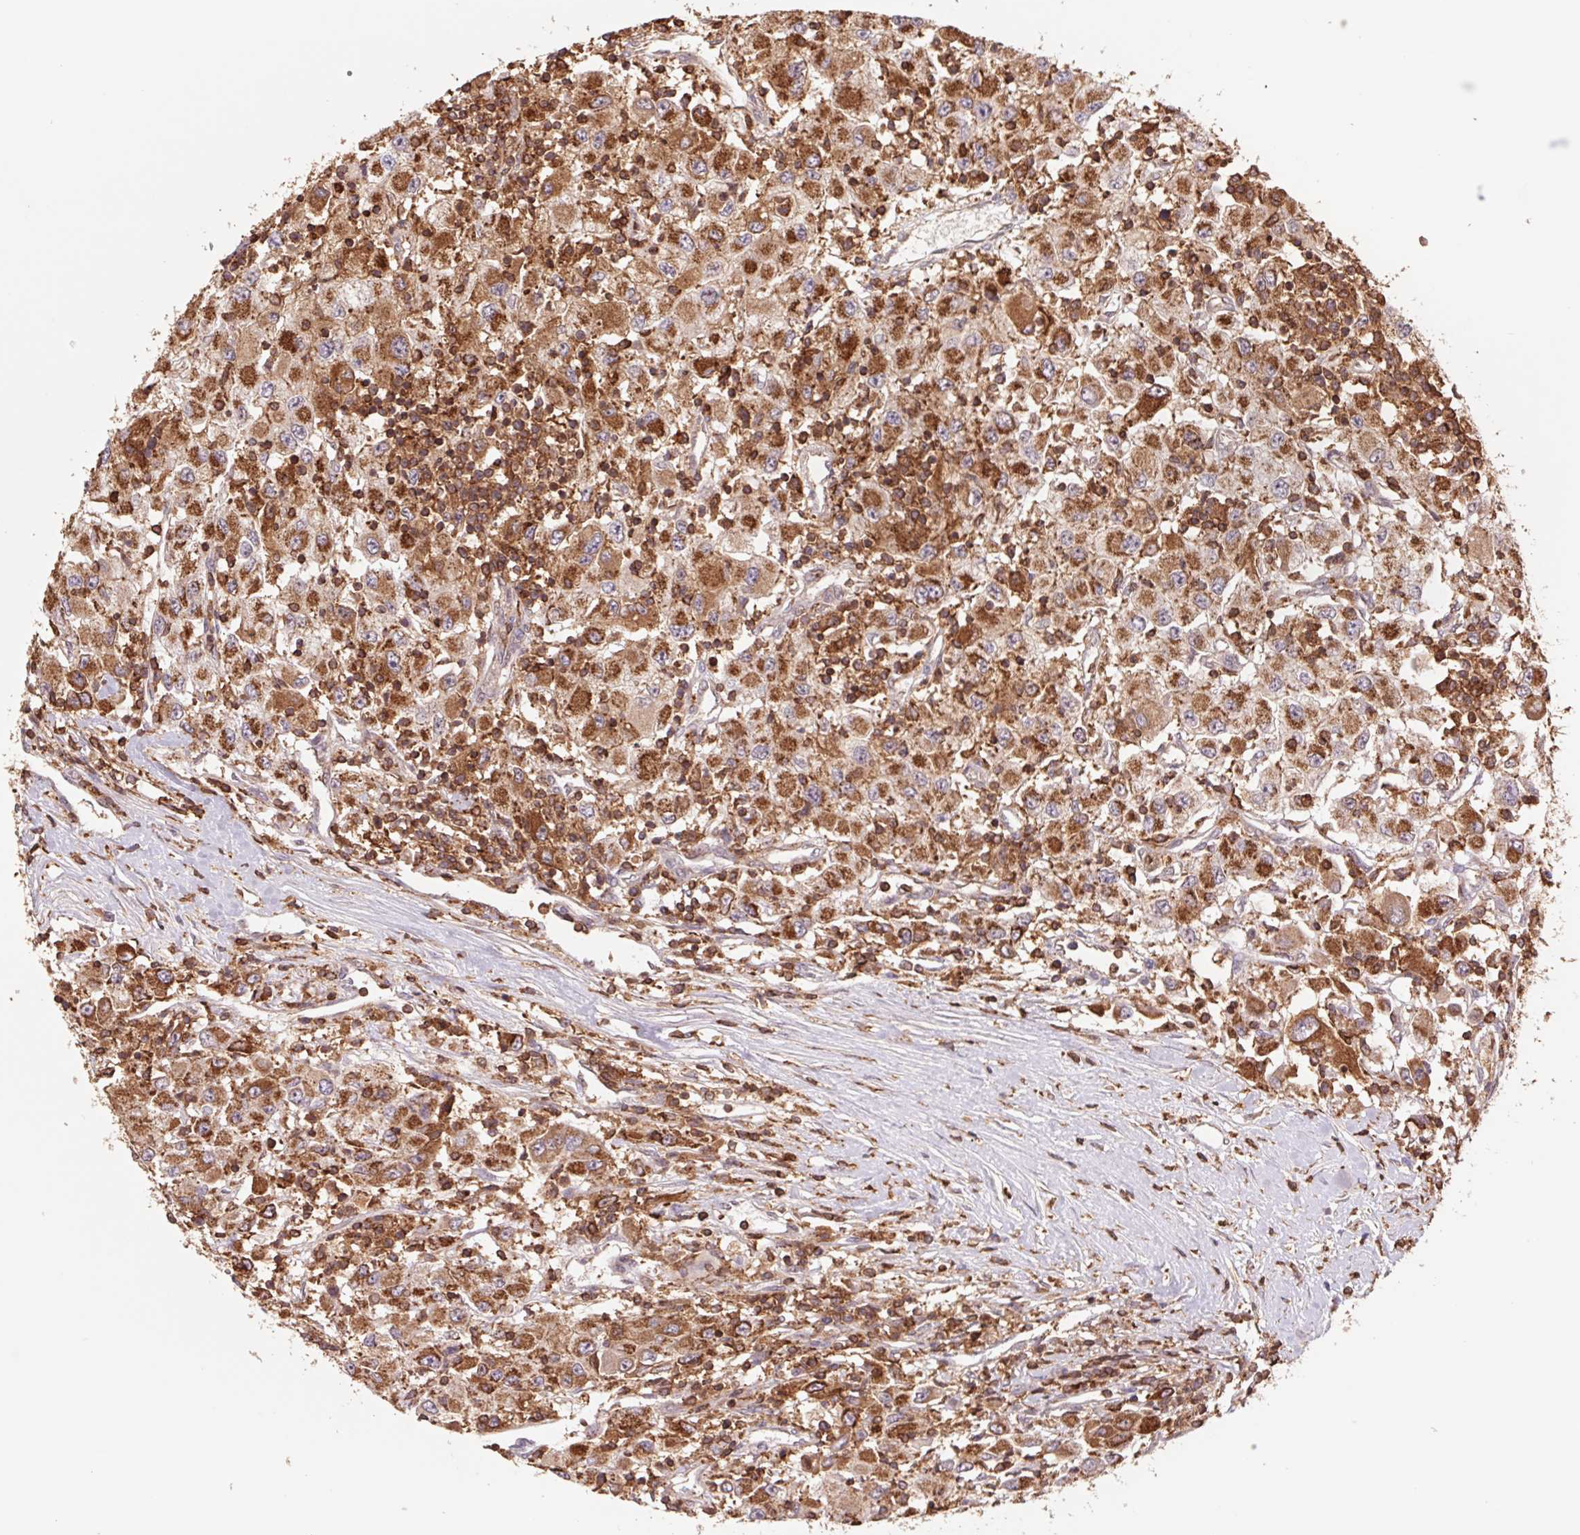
{"staining": {"intensity": "strong", "quantity": ">75%", "location": "cytoplasmic/membranous"}, "tissue": "renal cancer", "cell_type": "Tumor cells", "image_type": "cancer", "snomed": [{"axis": "morphology", "description": "Adenocarcinoma, NOS"}, {"axis": "topography", "description": "Kidney"}], "caption": "A high-resolution histopathology image shows immunohistochemistry staining of adenocarcinoma (renal), which displays strong cytoplasmic/membranous positivity in about >75% of tumor cells.", "gene": "URM1", "patient": {"sex": "female", "age": 67}}